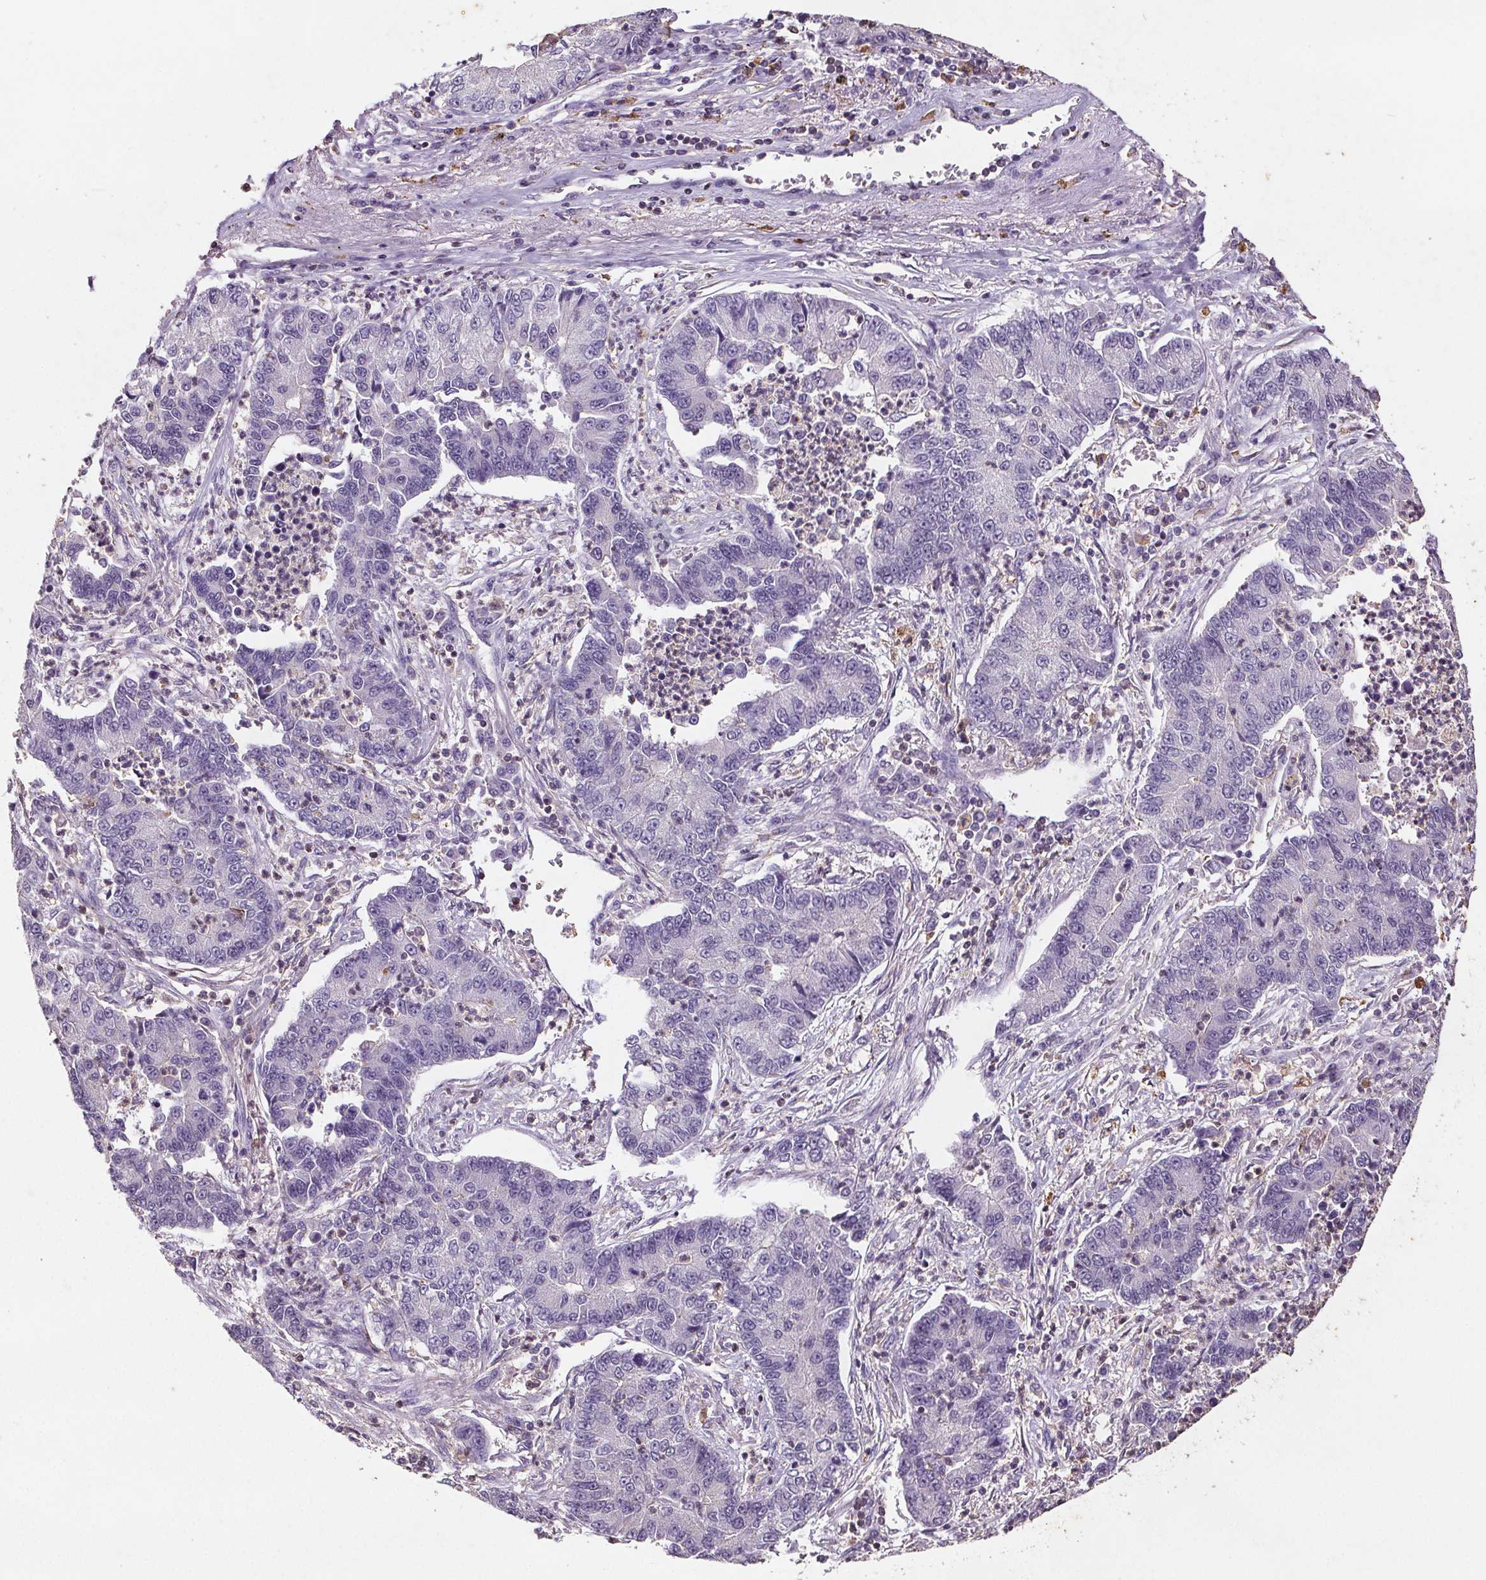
{"staining": {"intensity": "negative", "quantity": "none", "location": "none"}, "tissue": "lung cancer", "cell_type": "Tumor cells", "image_type": "cancer", "snomed": [{"axis": "morphology", "description": "Adenocarcinoma, NOS"}, {"axis": "topography", "description": "Lung"}], "caption": "A high-resolution micrograph shows immunohistochemistry (IHC) staining of lung cancer (adenocarcinoma), which shows no significant expression in tumor cells.", "gene": "C19orf84", "patient": {"sex": "female", "age": 57}}